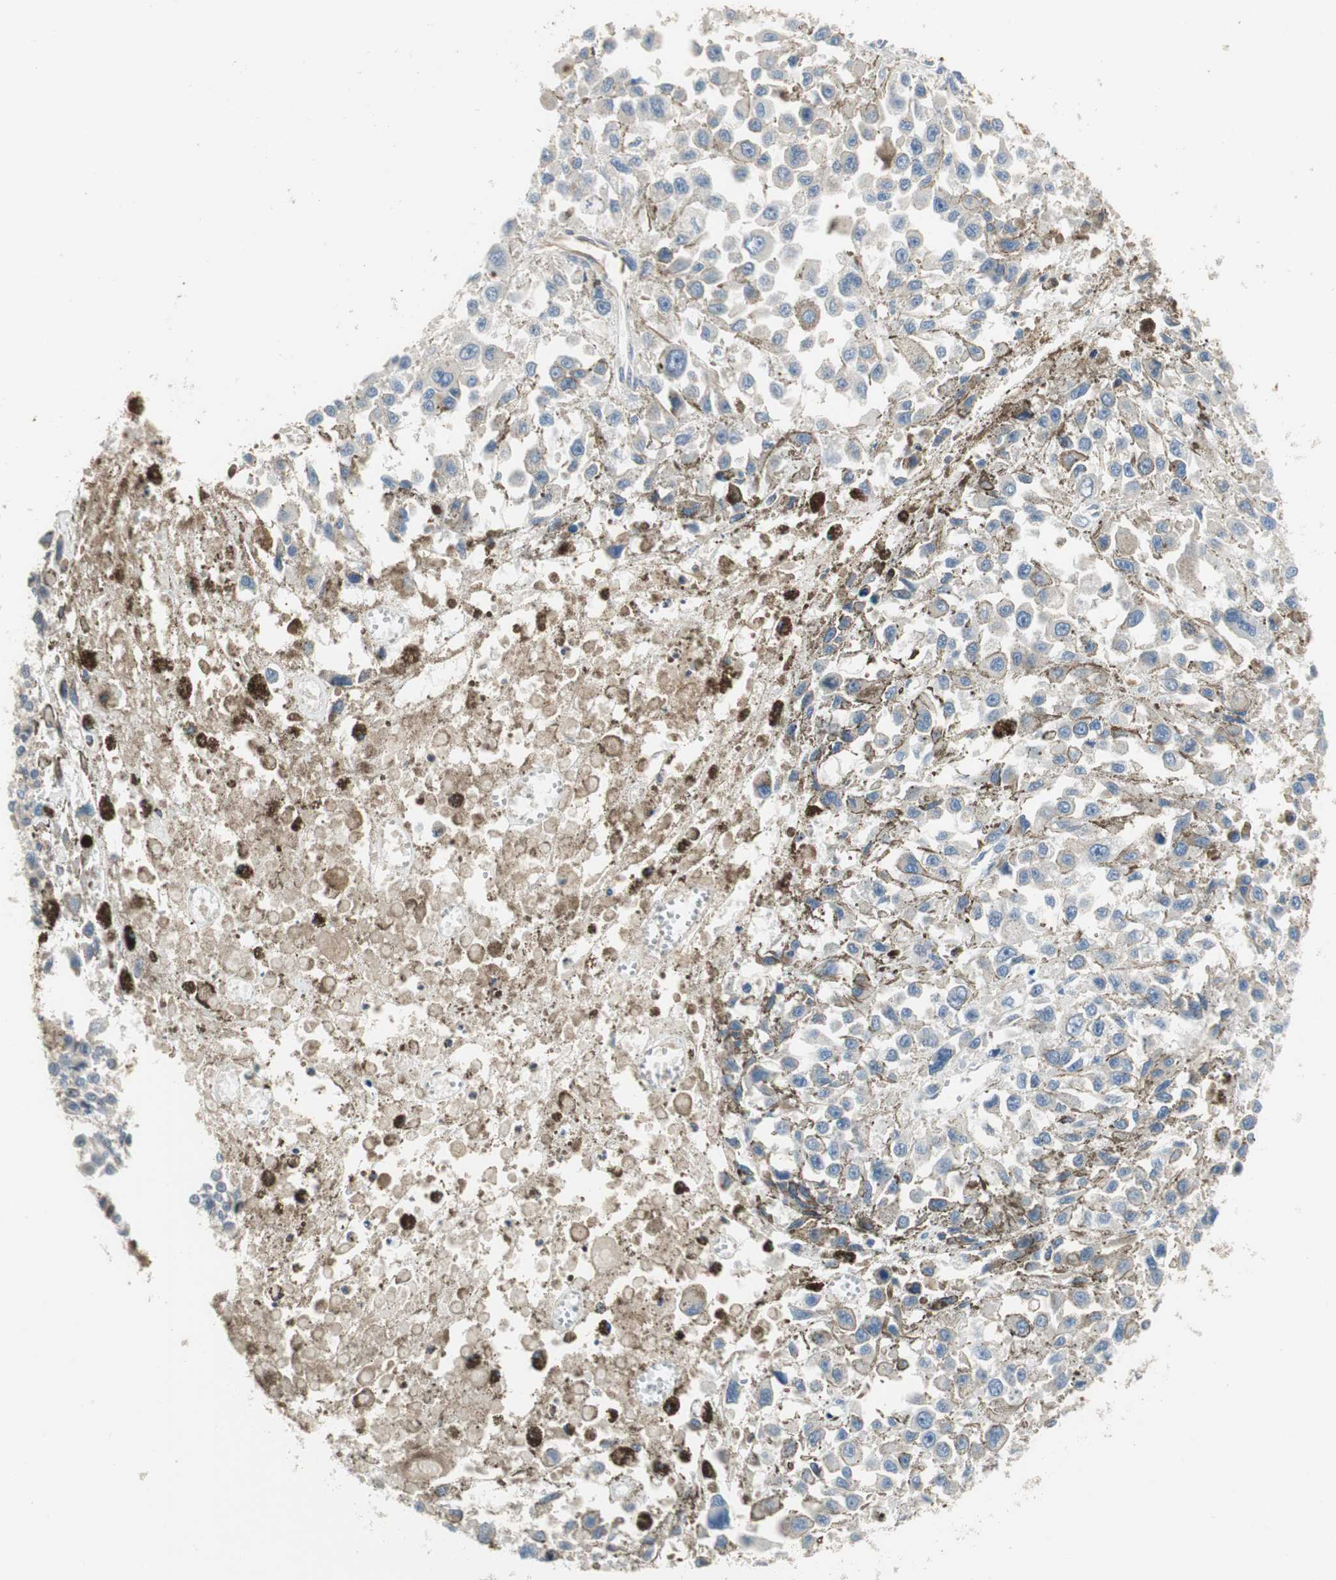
{"staining": {"intensity": "negative", "quantity": "none", "location": "none"}, "tissue": "melanoma", "cell_type": "Tumor cells", "image_type": "cancer", "snomed": [{"axis": "morphology", "description": "Malignant melanoma, Metastatic site"}, {"axis": "topography", "description": "Lymph node"}], "caption": "Melanoma was stained to show a protein in brown. There is no significant positivity in tumor cells.", "gene": "ALPL", "patient": {"sex": "male", "age": 59}}